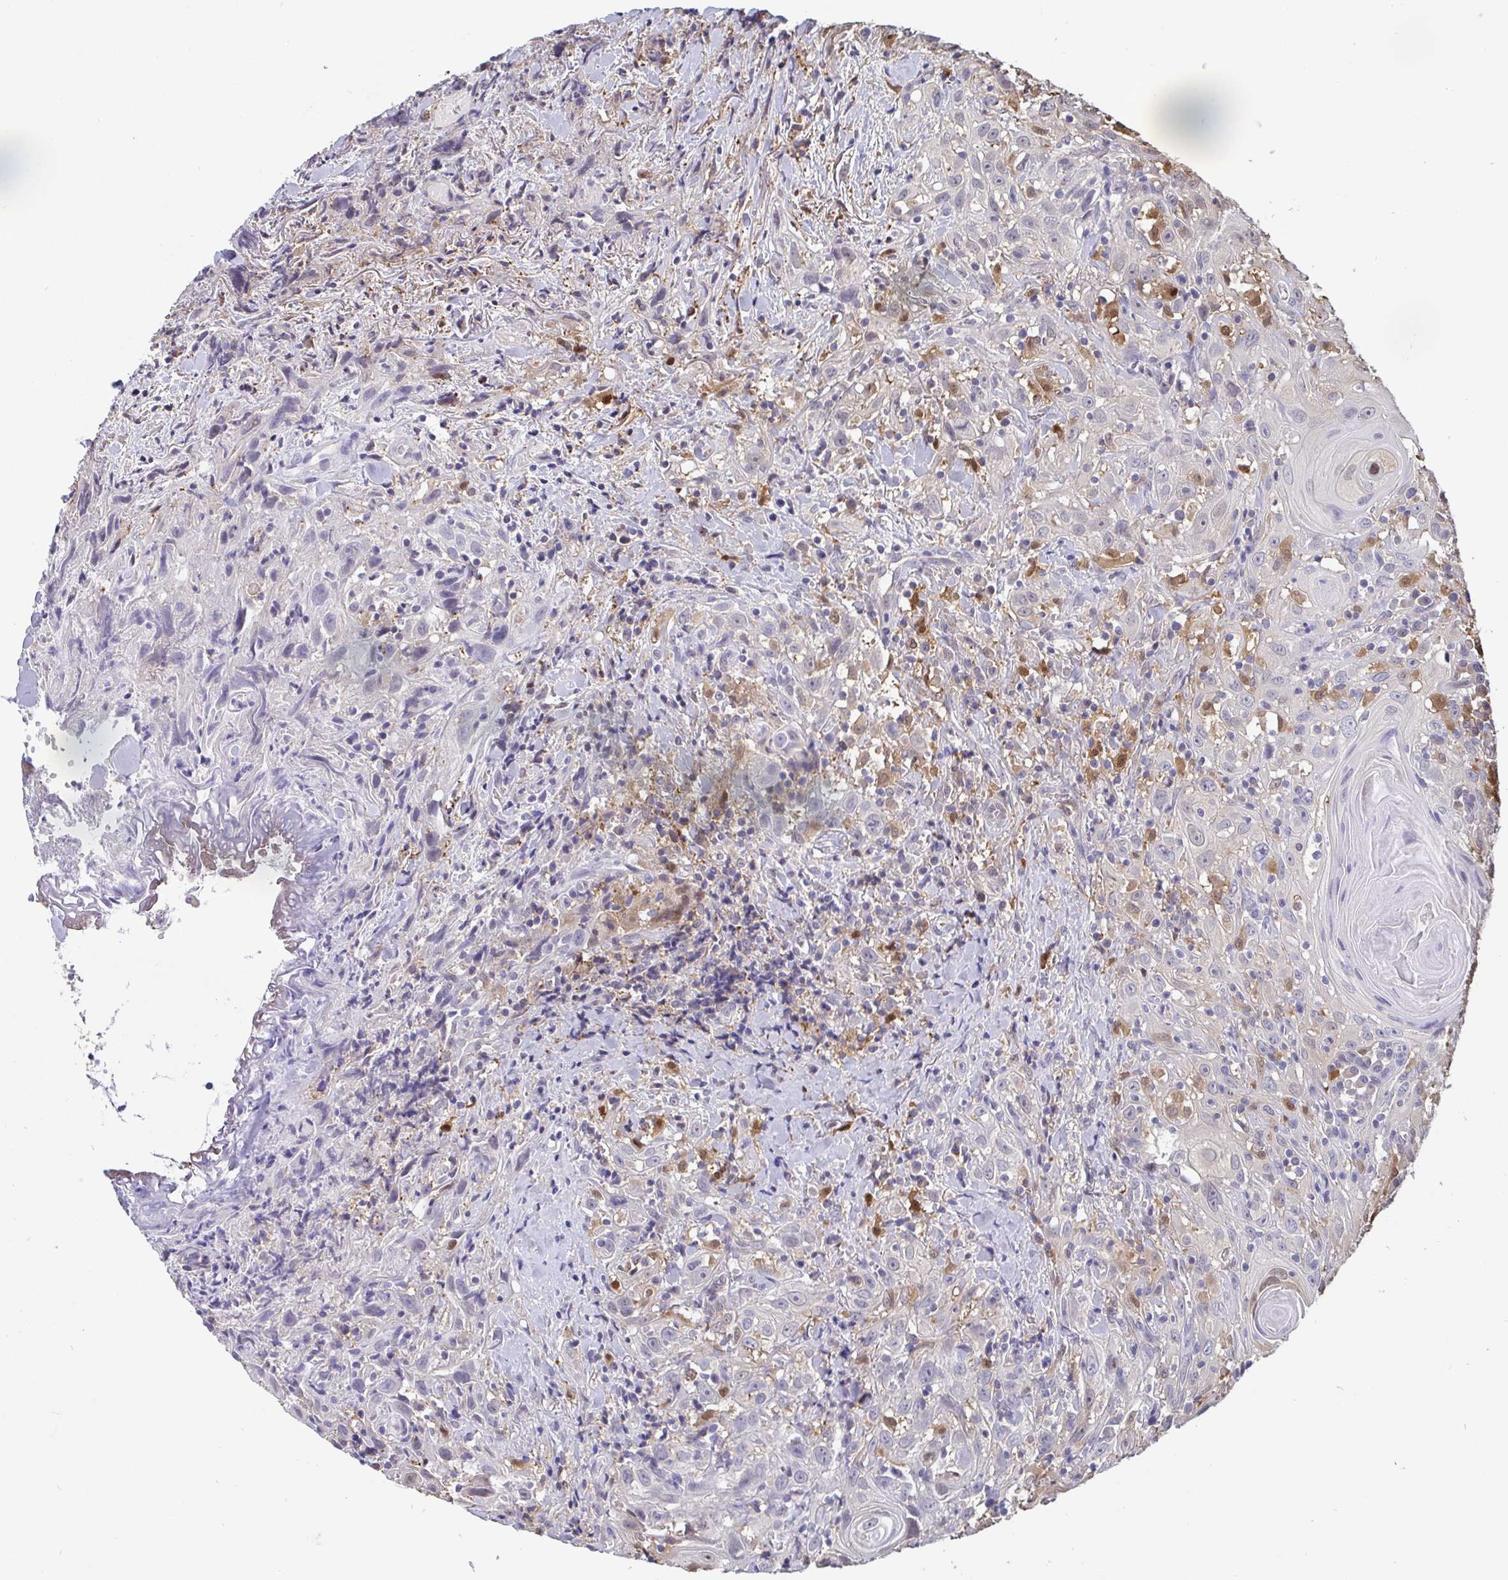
{"staining": {"intensity": "negative", "quantity": "none", "location": "none"}, "tissue": "head and neck cancer", "cell_type": "Tumor cells", "image_type": "cancer", "snomed": [{"axis": "morphology", "description": "Squamous cell carcinoma, NOS"}, {"axis": "topography", "description": "Head-Neck"}], "caption": "Immunohistochemical staining of head and neck cancer (squamous cell carcinoma) demonstrates no significant expression in tumor cells.", "gene": "IDH1", "patient": {"sex": "female", "age": 95}}